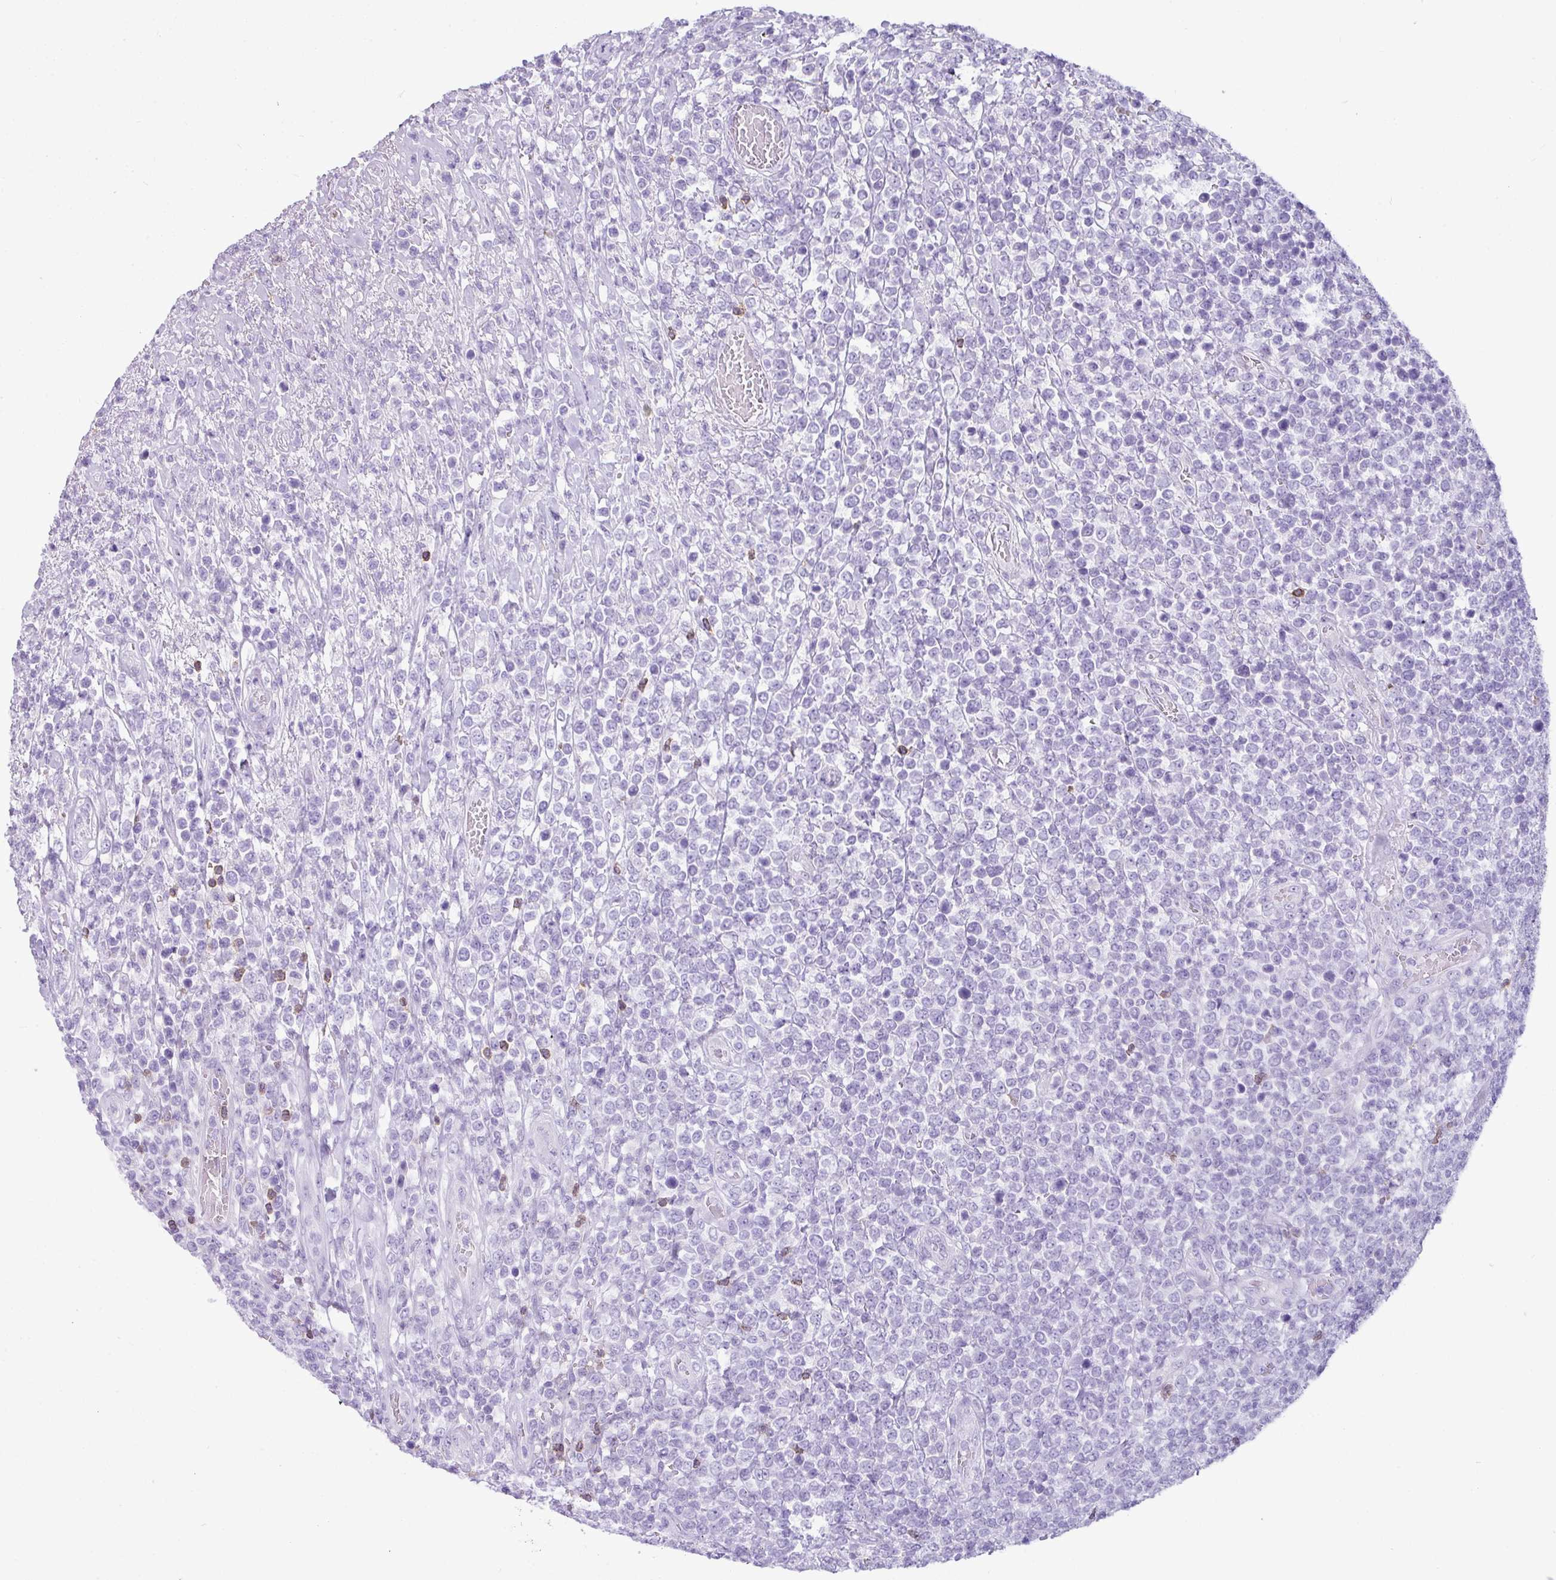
{"staining": {"intensity": "negative", "quantity": "none", "location": "none"}, "tissue": "lymphoma", "cell_type": "Tumor cells", "image_type": "cancer", "snomed": [{"axis": "morphology", "description": "Malignant lymphoma, non-Hodgkin's type, High grade"}, {"axis": "topography", "description": "Soft tissue"}], "caption": "High magnification brightfield microscopy of high-grade malignant lymphoma, non-Hodgkin's type stained with DAB (brown) and counterstained with hematoxylin (blue): tumor cells show no significant staining. (DAB (3,3'-diaminobenzidine) immunohistochemistry (IHC) with hematoxylin counter stain).", "gene": "ZNF524", "patient": {"sex": "female", "age": 56}}